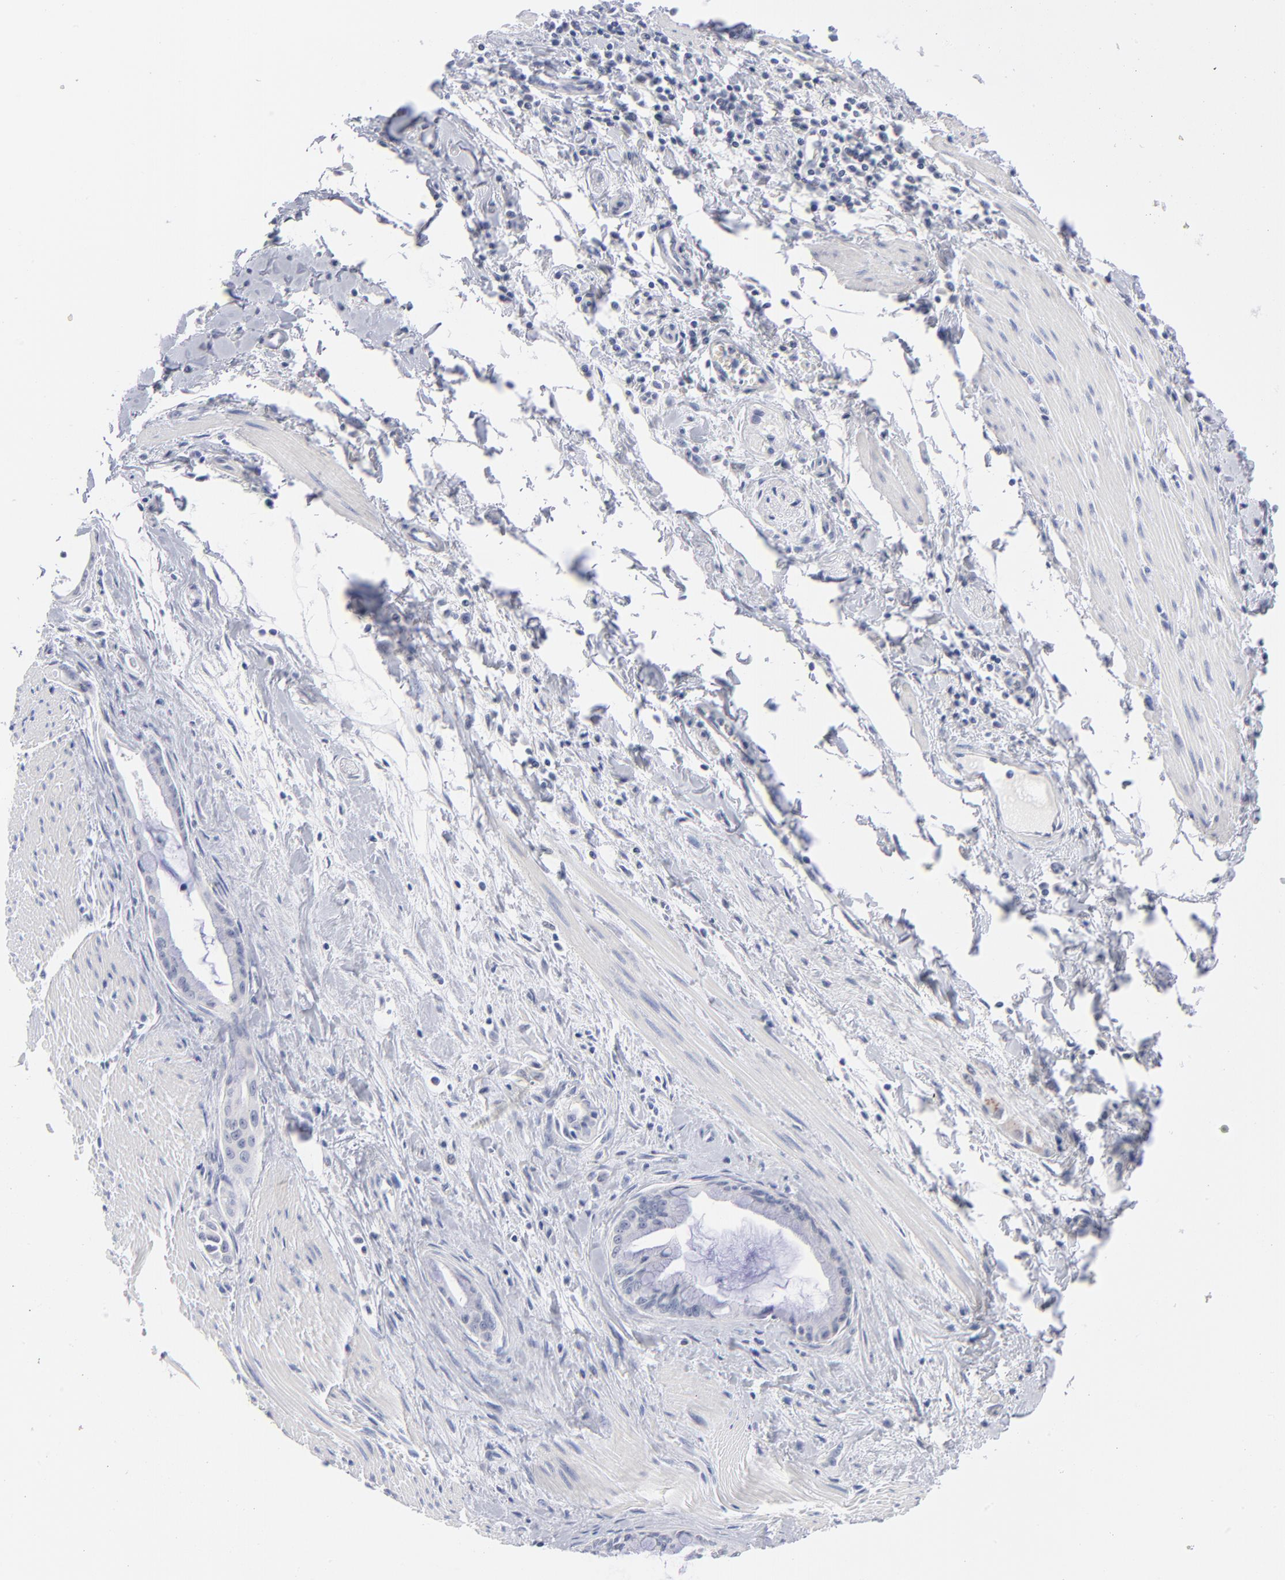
{"staining": {"intensity": "negative", "quantity": "none", "location": "none"}, "tissue": "pancreatic cancer", "cell_type": "Tumor cells", "image_type": "cancer", "snomed": [{"axis": "morphology", "description": "Adenocarcinoma, NOS"}, {"axis": "topography", "description": "Pancreas"}], "caption": "This histopathology image is of pancreatic adenocarcinoma stained with immunohistochemistry to label a protein in brown with the nuclei are counter-stained blue. There is no positivity in tumor cells. (DAB immunohistochemistry (IHC) visualized using brightfield microscopy, high magnification).", "gene": "KHNYN", "patient": {"sex": "male", "age": 59}}